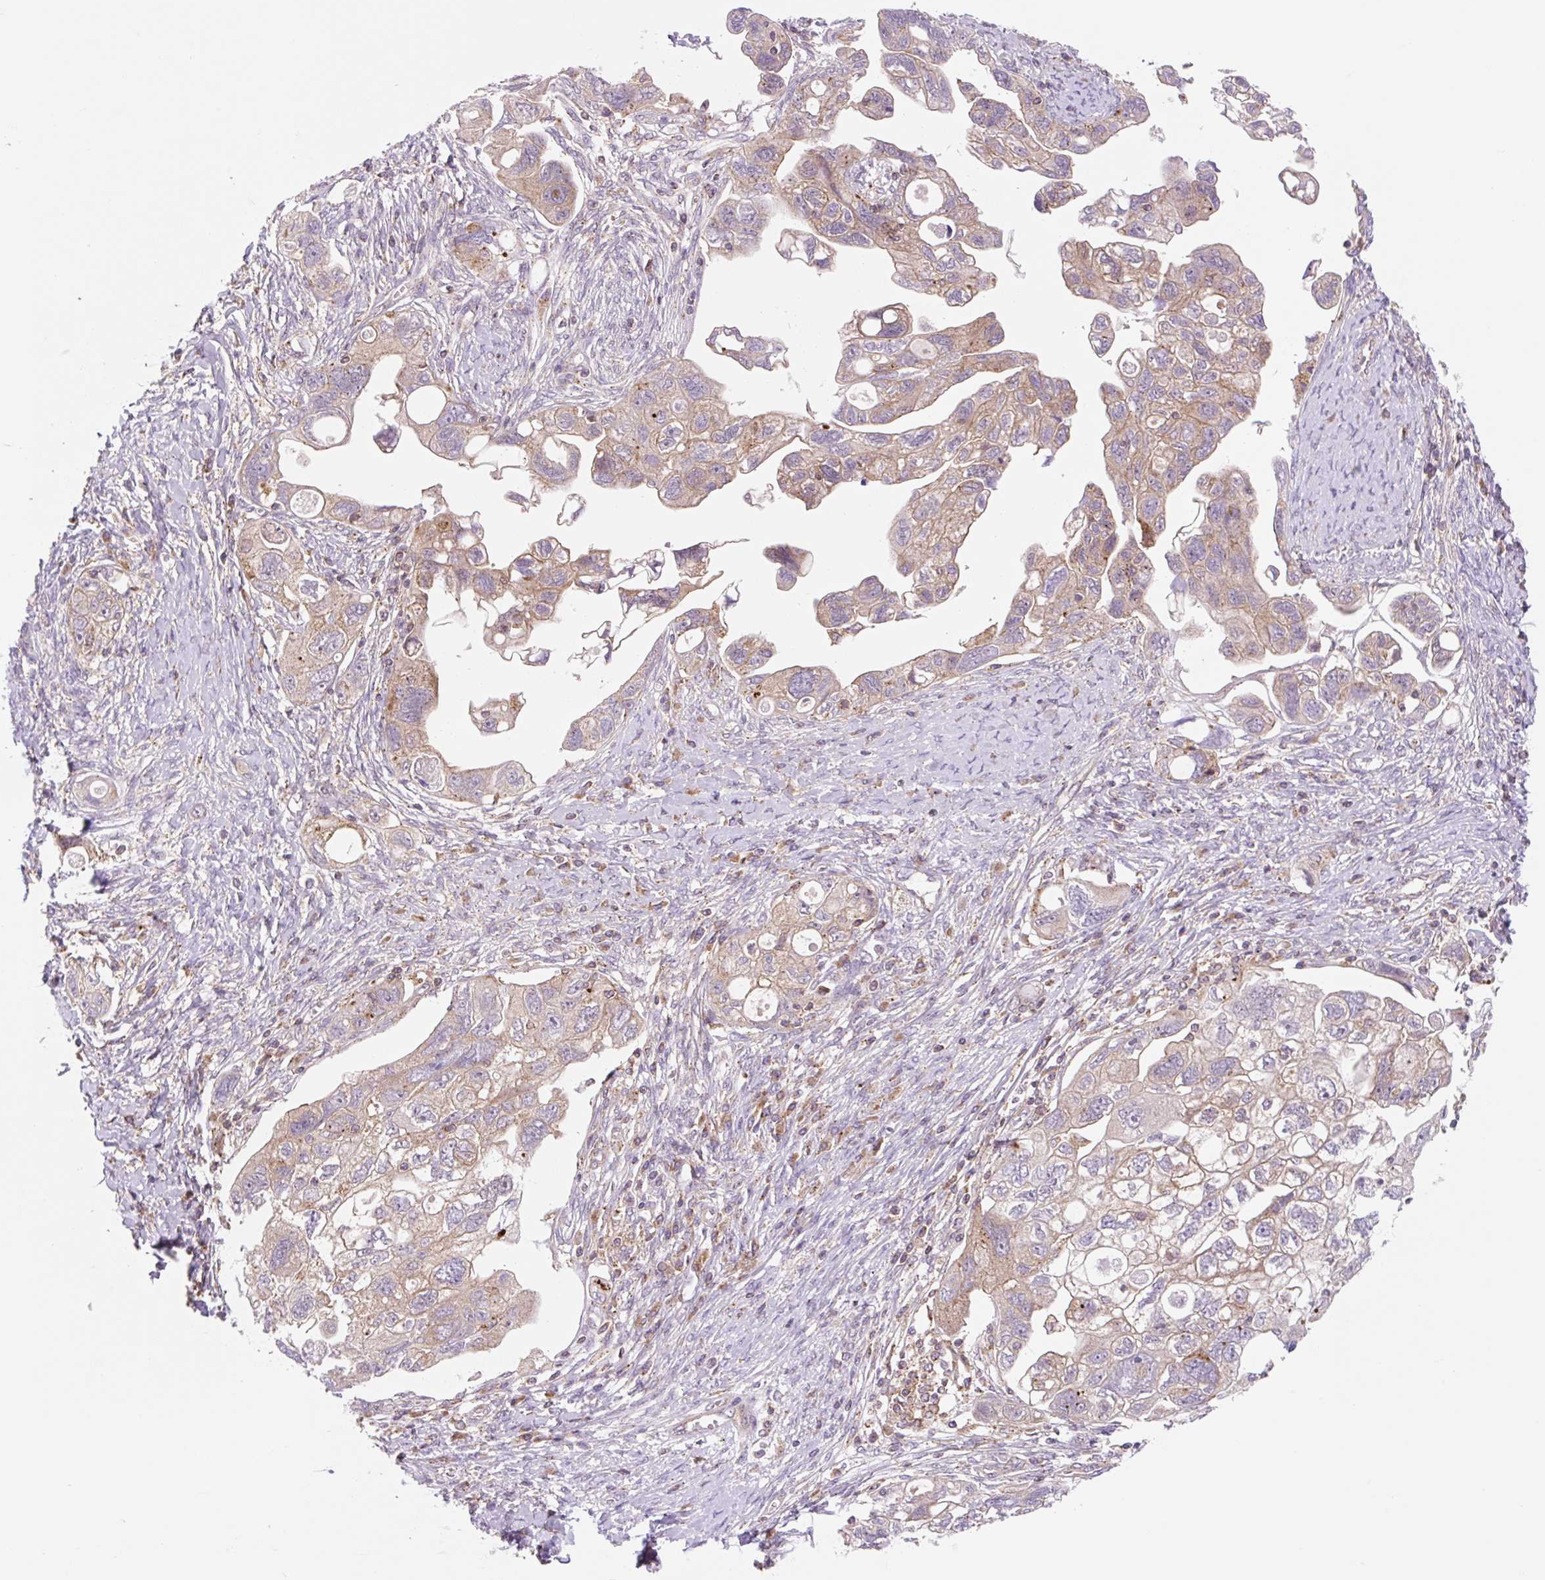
{"staining": {"intensity": "weak", "quantity": "25%-75%", "location": "cytoplasmic/membranous"}, "tissue": "ovarian cancer", "cell_type": "Tumor cells", "image_type": "cancer", "snomed": [{"axis": "morphology", "description": "Carcinoma, NOS"}, {"axis": "morphology", "description": "Cystadenocarcinoma, serous, NOS"}, {"axis": "topography", "description": "Ovary"}], "caption": "A photomicrograph of human ovarian carcinoma stained for a protein demonstrates weak cytoplasmic/membranous brown staining in tumor cells. (IHC, brightfield microscopy, high magnification).", "gene": "VPS4A", "patient": {"sex": "female", "age": 69}}